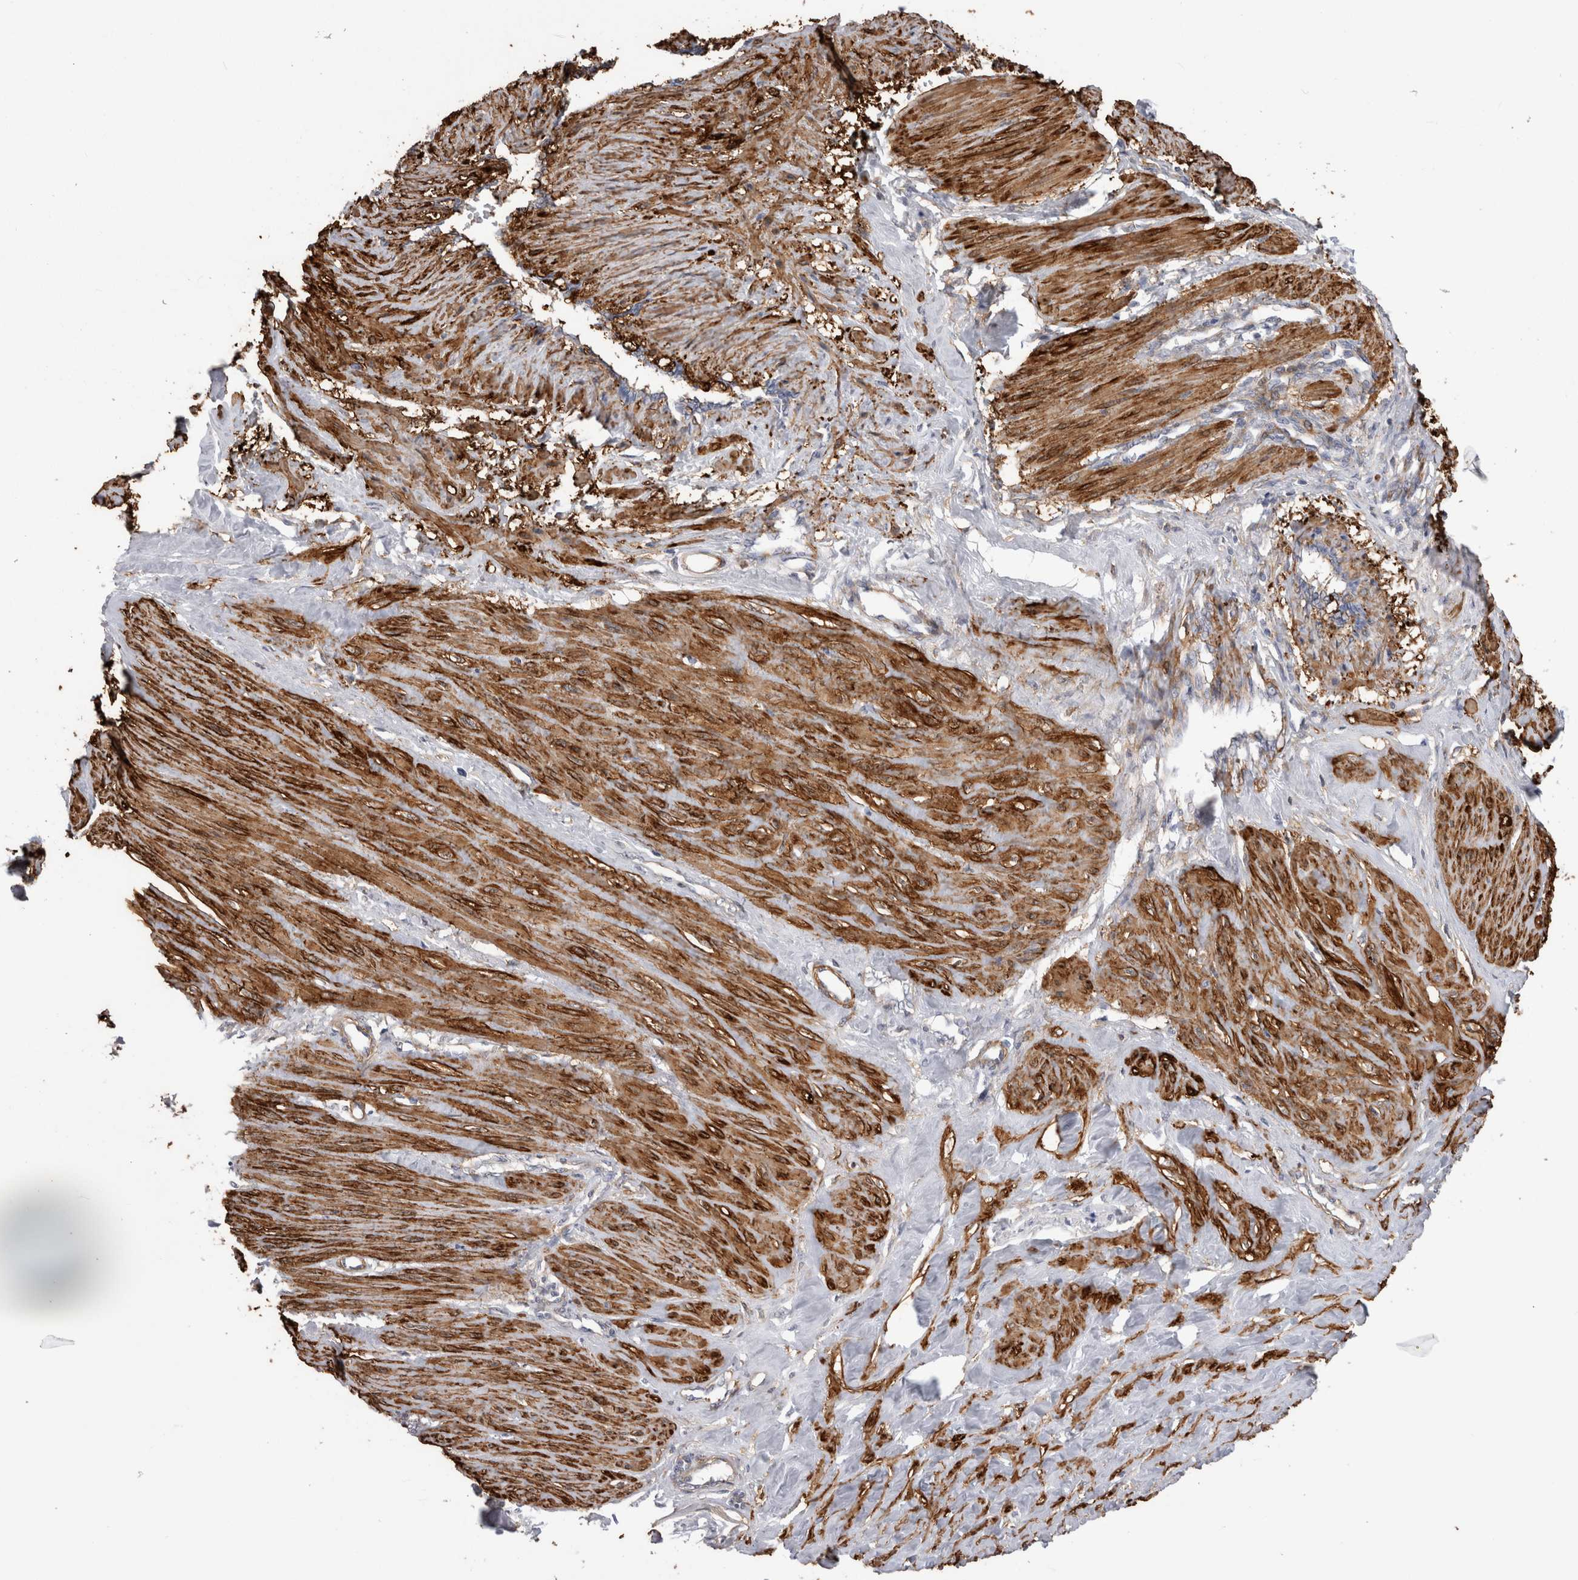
{"staining": {"intensity": "strong", "quantity": ">75%", "location": "cytoplasmic/membranous"}, "tissue": "smooth muscle", "cell_type": "Smooth muscle cells", "image_type": "normal", "snomed": [{"axis": "morphology", "description": "Normal tissue, NOS"}, {"axis": "topography", "description": "Endometrium"}], "caption": "About >75% of smooth muscle cells in unremarkable human smooth muscle show strong cytoplasmic/membranous protein positivity as visualized by brown immunohistochemical staining.", "gene": "EPRS1", "patient": {"sex": "female", "age": 33}}